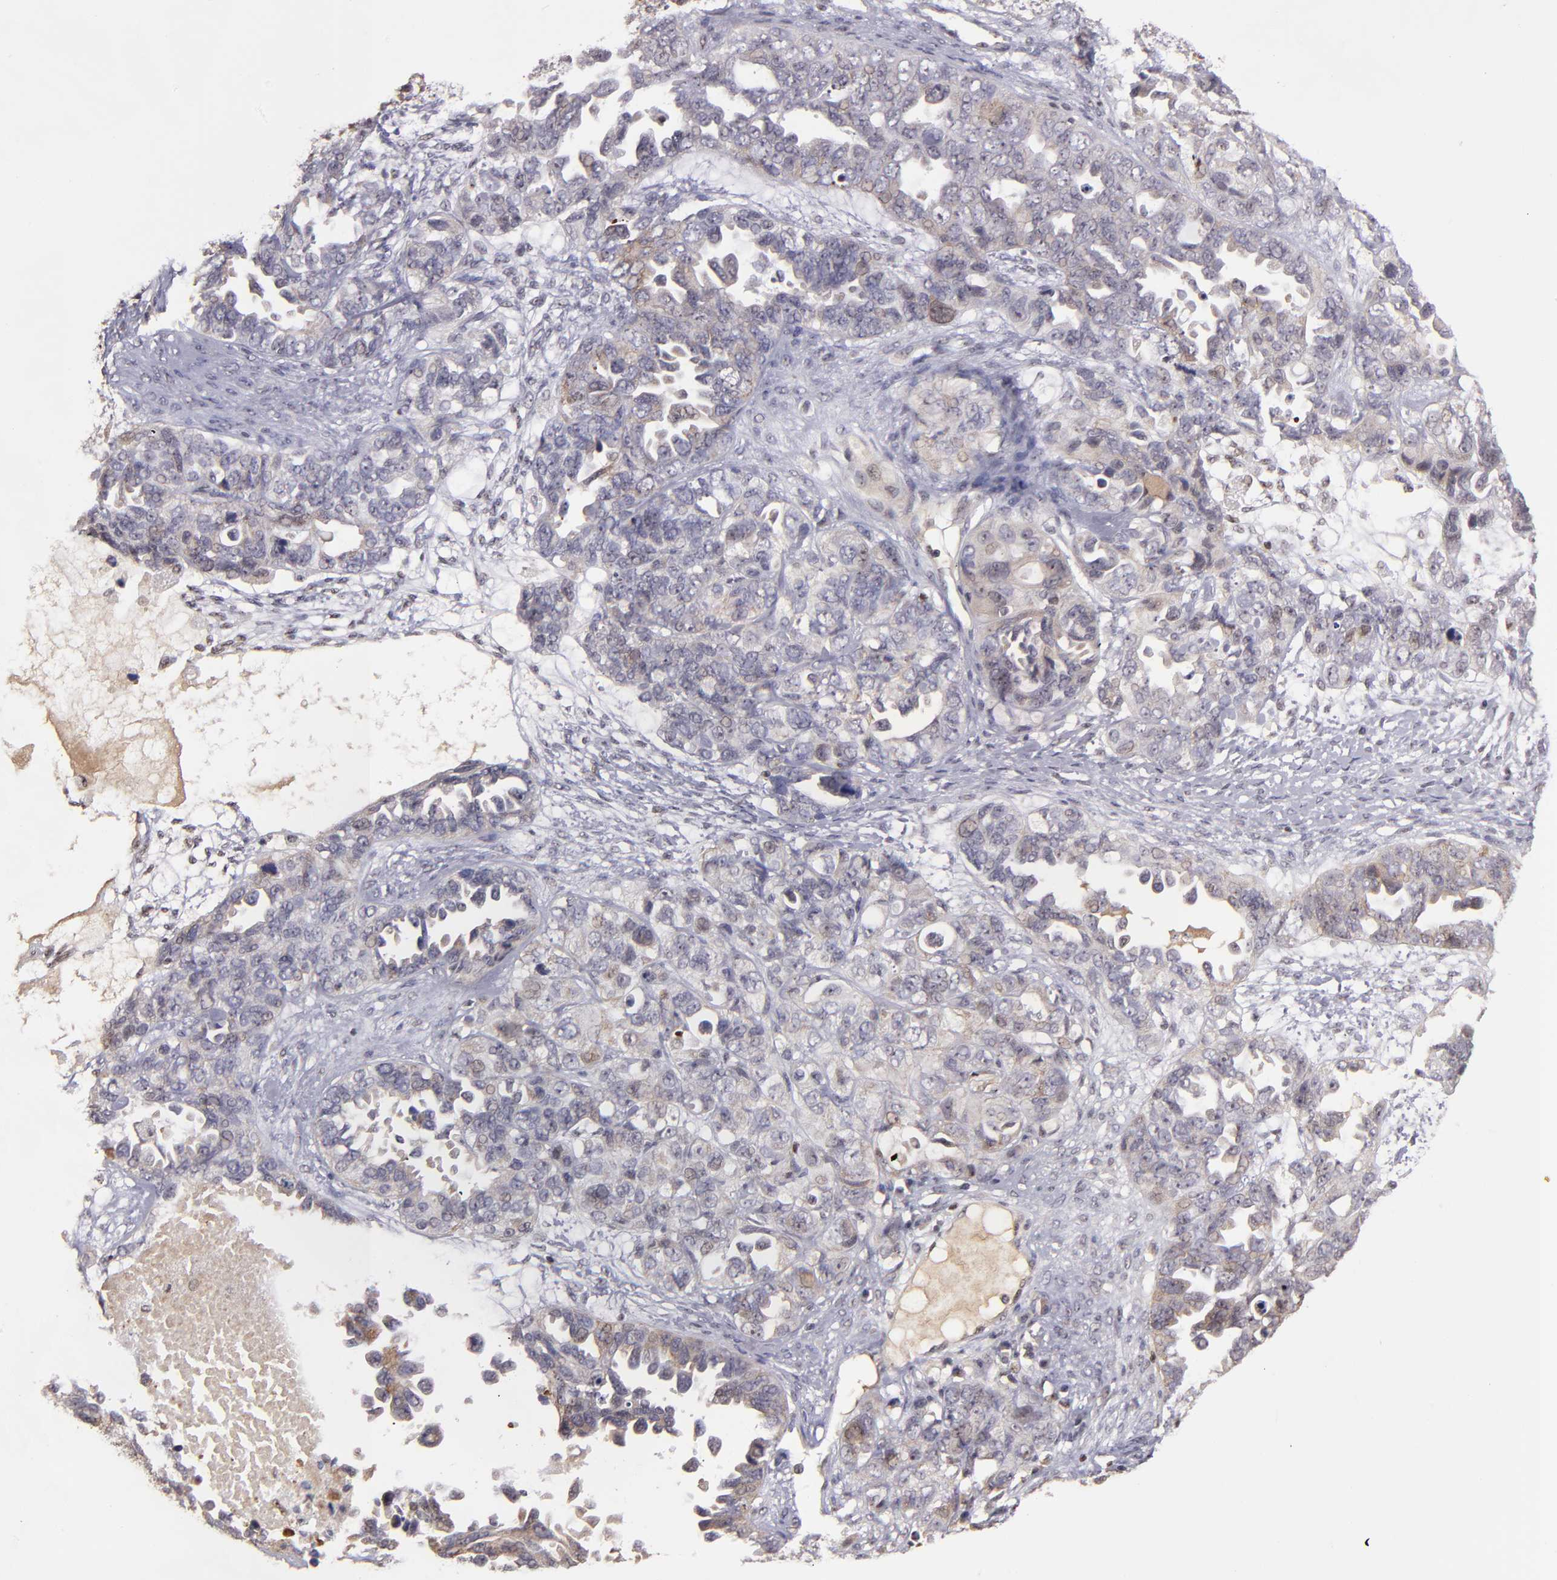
{"staining": {"intensity": "moderate", "quantity": "25%-75%", "location": "cytoplasmic/membranous,nuclear"}, "tissue": "ovarian cancer", "cell_type": "Tumor cells", "image_type": "cancer", "snomed": [{"axis": "morphology", "description": "Cystadenocarcinoma, serous, NOS"}, {"axis": "topography", "description": "Ovary"}], "caption": "Tumor cells display moderate cytoplasmic/membranous and nuclear expression in approximately 25%-75% of cells in ovarian serous cystadenocarcinoma.", "gene": "DDX24", "patient": {"sex": "female", "age": 82}}